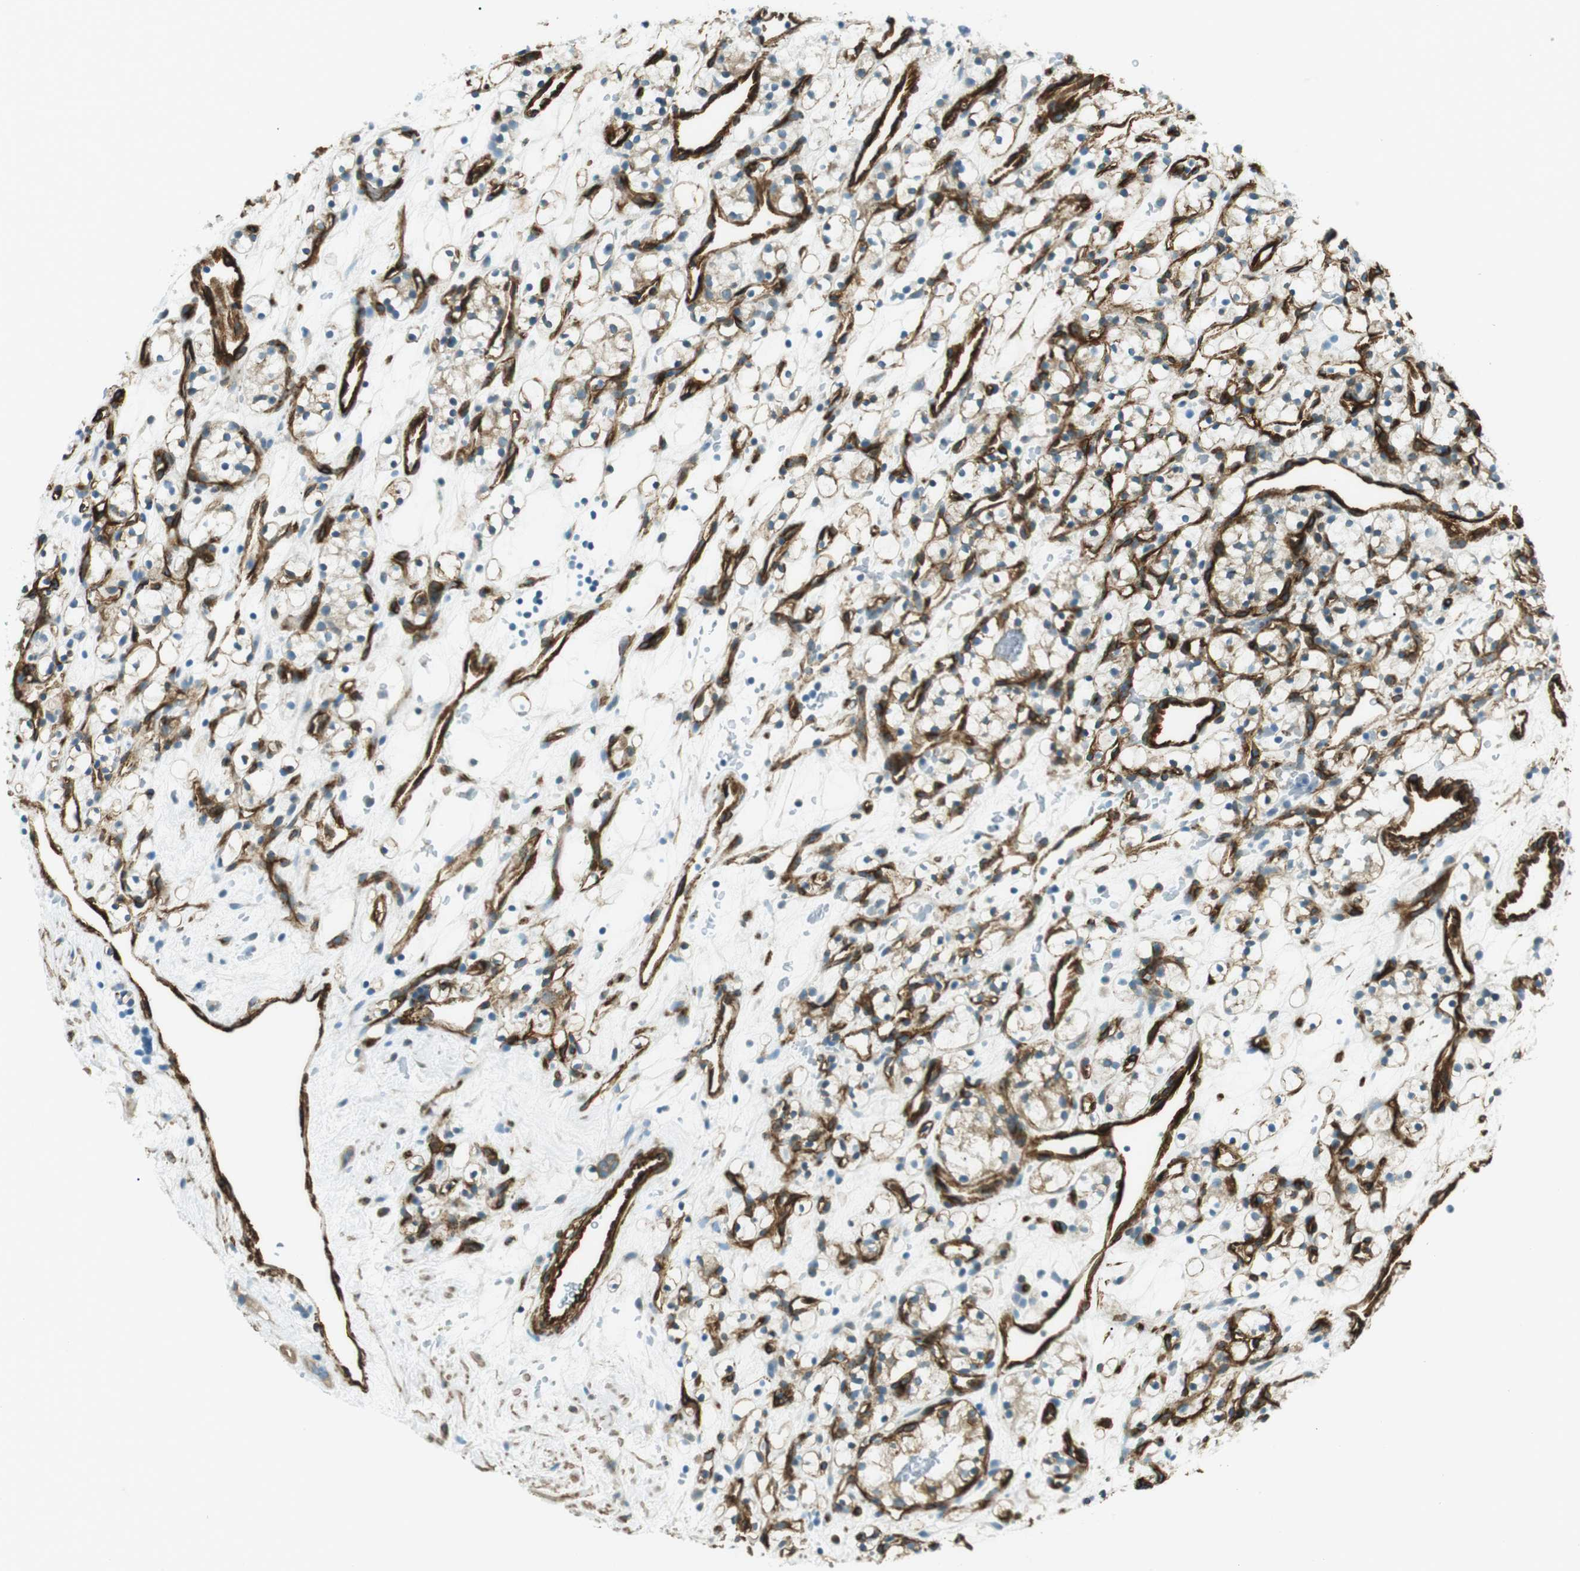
{"staining": {"intensity": "moderate", "quantity": ">75%", "location": "cytoplasmic/membranous"}, "tissue": "renal cancer", "cell_type": "Tumor cells", "image_type": "cancer", "snomed": [{"axis": "morphology", "description": "Adenocarcinoma, NOS"}, {"axis": "topography", "description": "Kidney"}], "caption": "IHC photomicrograph of human adenocarcinoma (renal) stained for a protein (brown), which shows medium levels of moderate cytoplasmic/membranous staining in about >75% of tumor cells.", "gene": "ODR4", "patient": {"sex": "female", "age": 60}}